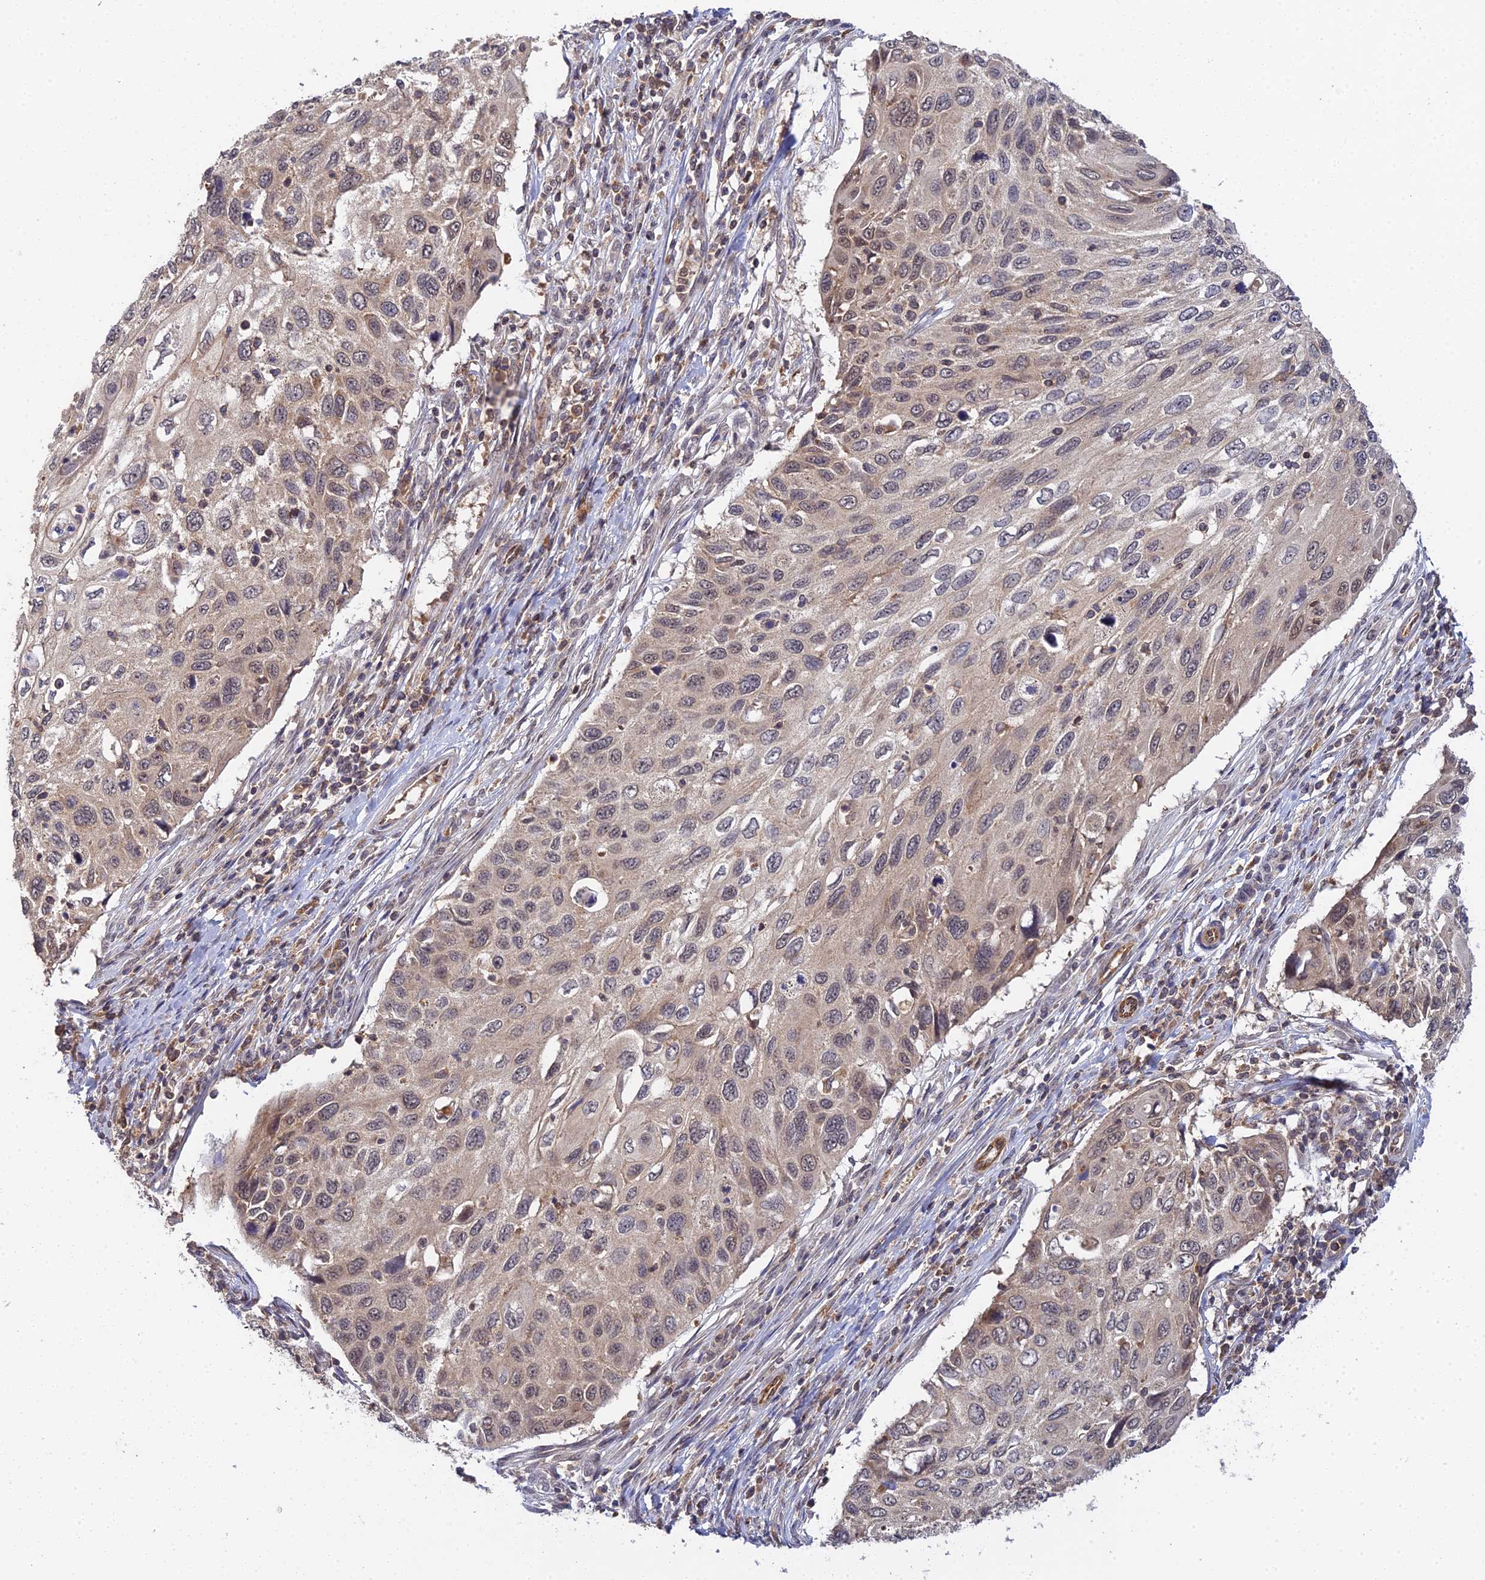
{"staining": {"intensity": "weak", "quantity": ">75%", "location": "cytoplasmic/membranous,nuclear"}, "tissue": "cervical cancer", "cell_type": "Tumor cells", "image_type": "cancer", "snomed": [{"axis": "morphology", "description": "Squamous cell carcinoma, NOS"}, {"axis": "topography", "description": "Cervix"}], "caption": "This micrograph demonstrates cervical cancer (squamous cell carcinoma) stained with immunohistochemistry to label a protein in brown. The cytoplasmic/membranous and nuclear of tumor cells show weak positivity for the protein. Nuclei are counter-stained blue.", "gene": "TPRX1", "patient": {"sex": "female", "age": 70}}